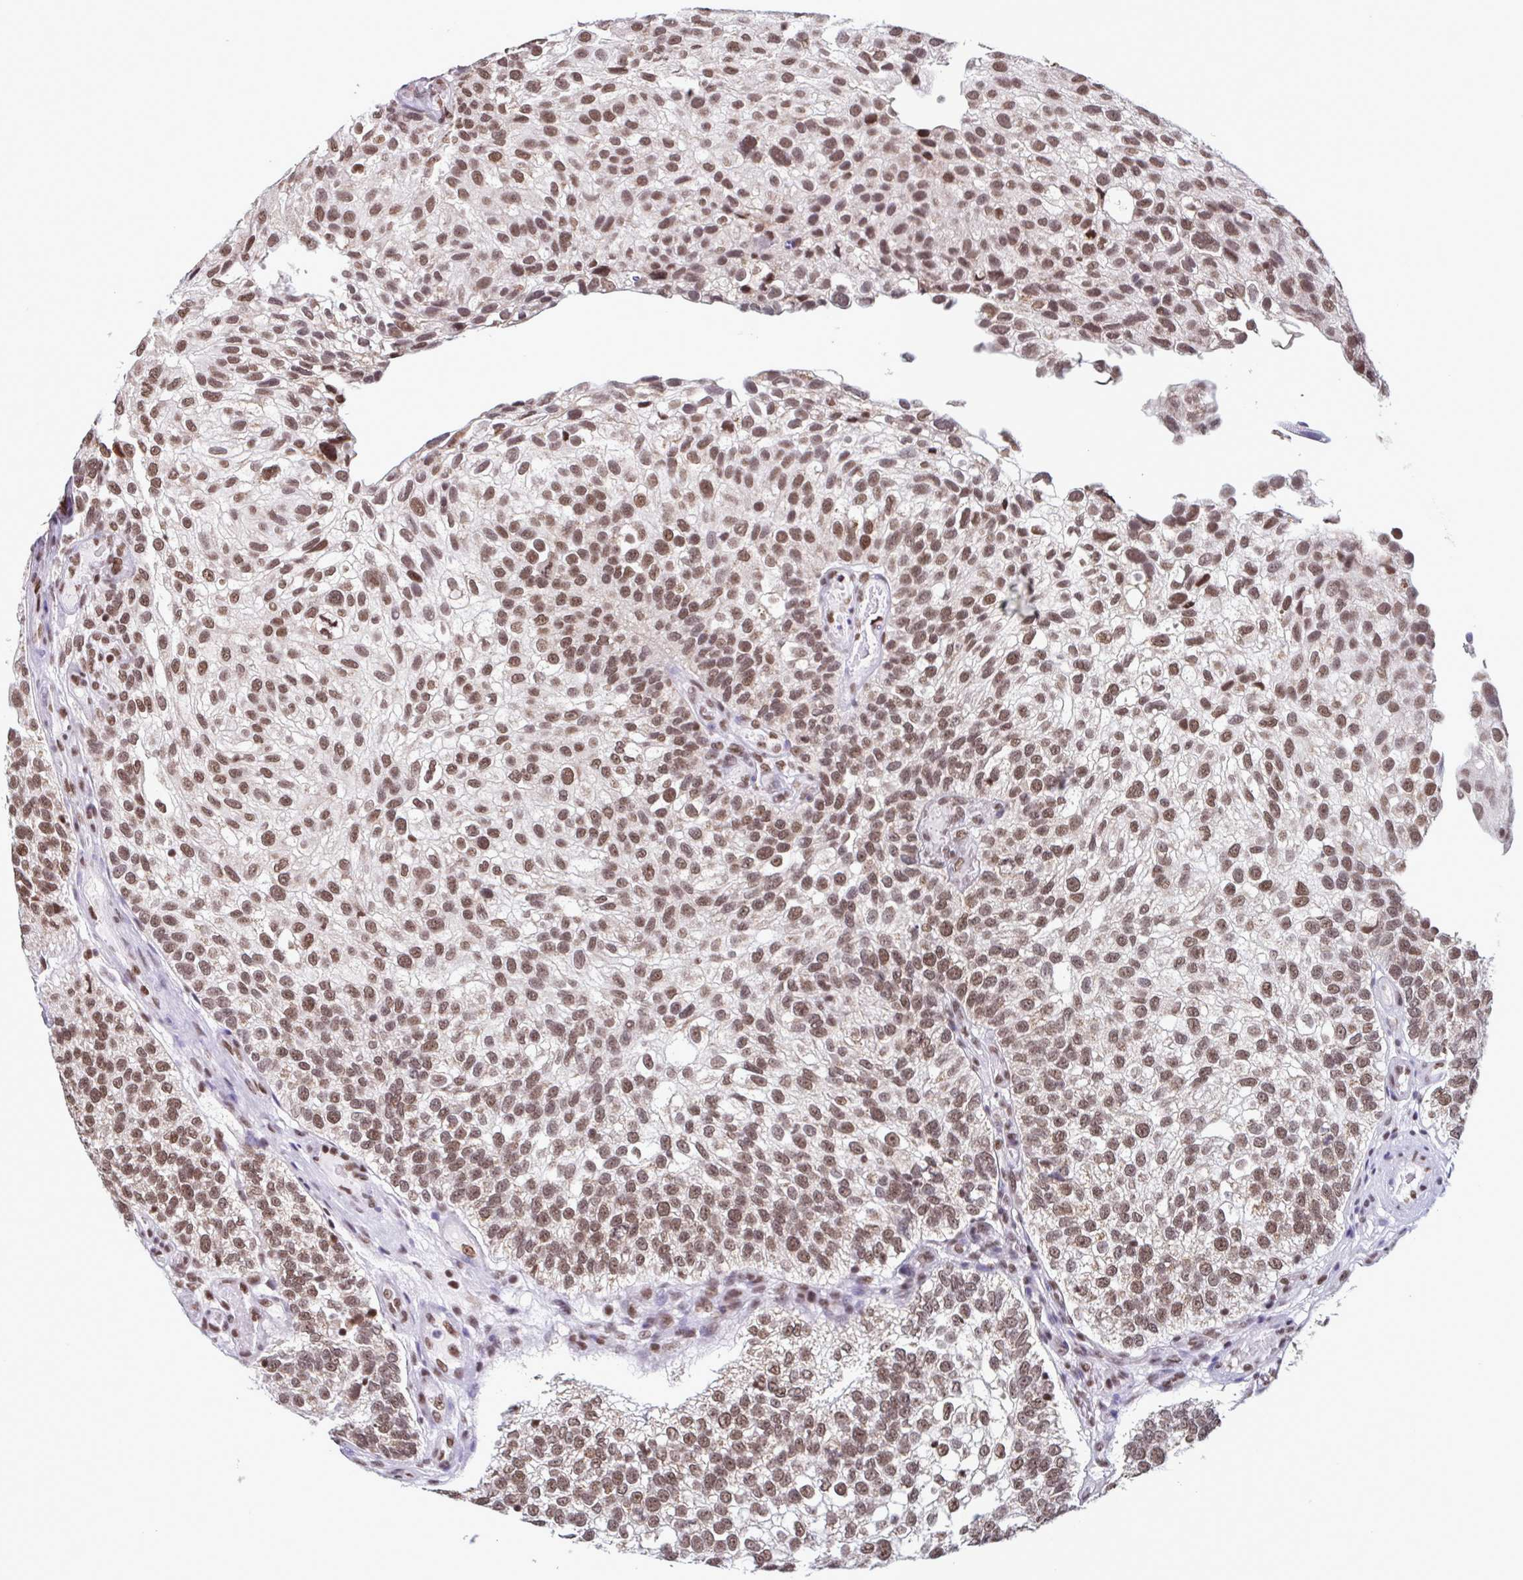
{"staining": {"intensity": "moderate", "quantity": ">75%", "location": "nuclear"}, "tissue": "urothelial cancer", "cell_type": "Tumor cells", "image_type": "cancer", "snomed": [{"axis": "morphology", "description": "Urothelial carcinoma, NOS"}, {"axis": "topography", "description": "Urinary bladder"}], "caption": "Urothelial cancer stained for a protein reveals moderate nuclear positivity in tumor cells.", "gene": "TIMM21", "patient": {"sex": "male", "age": 87}}